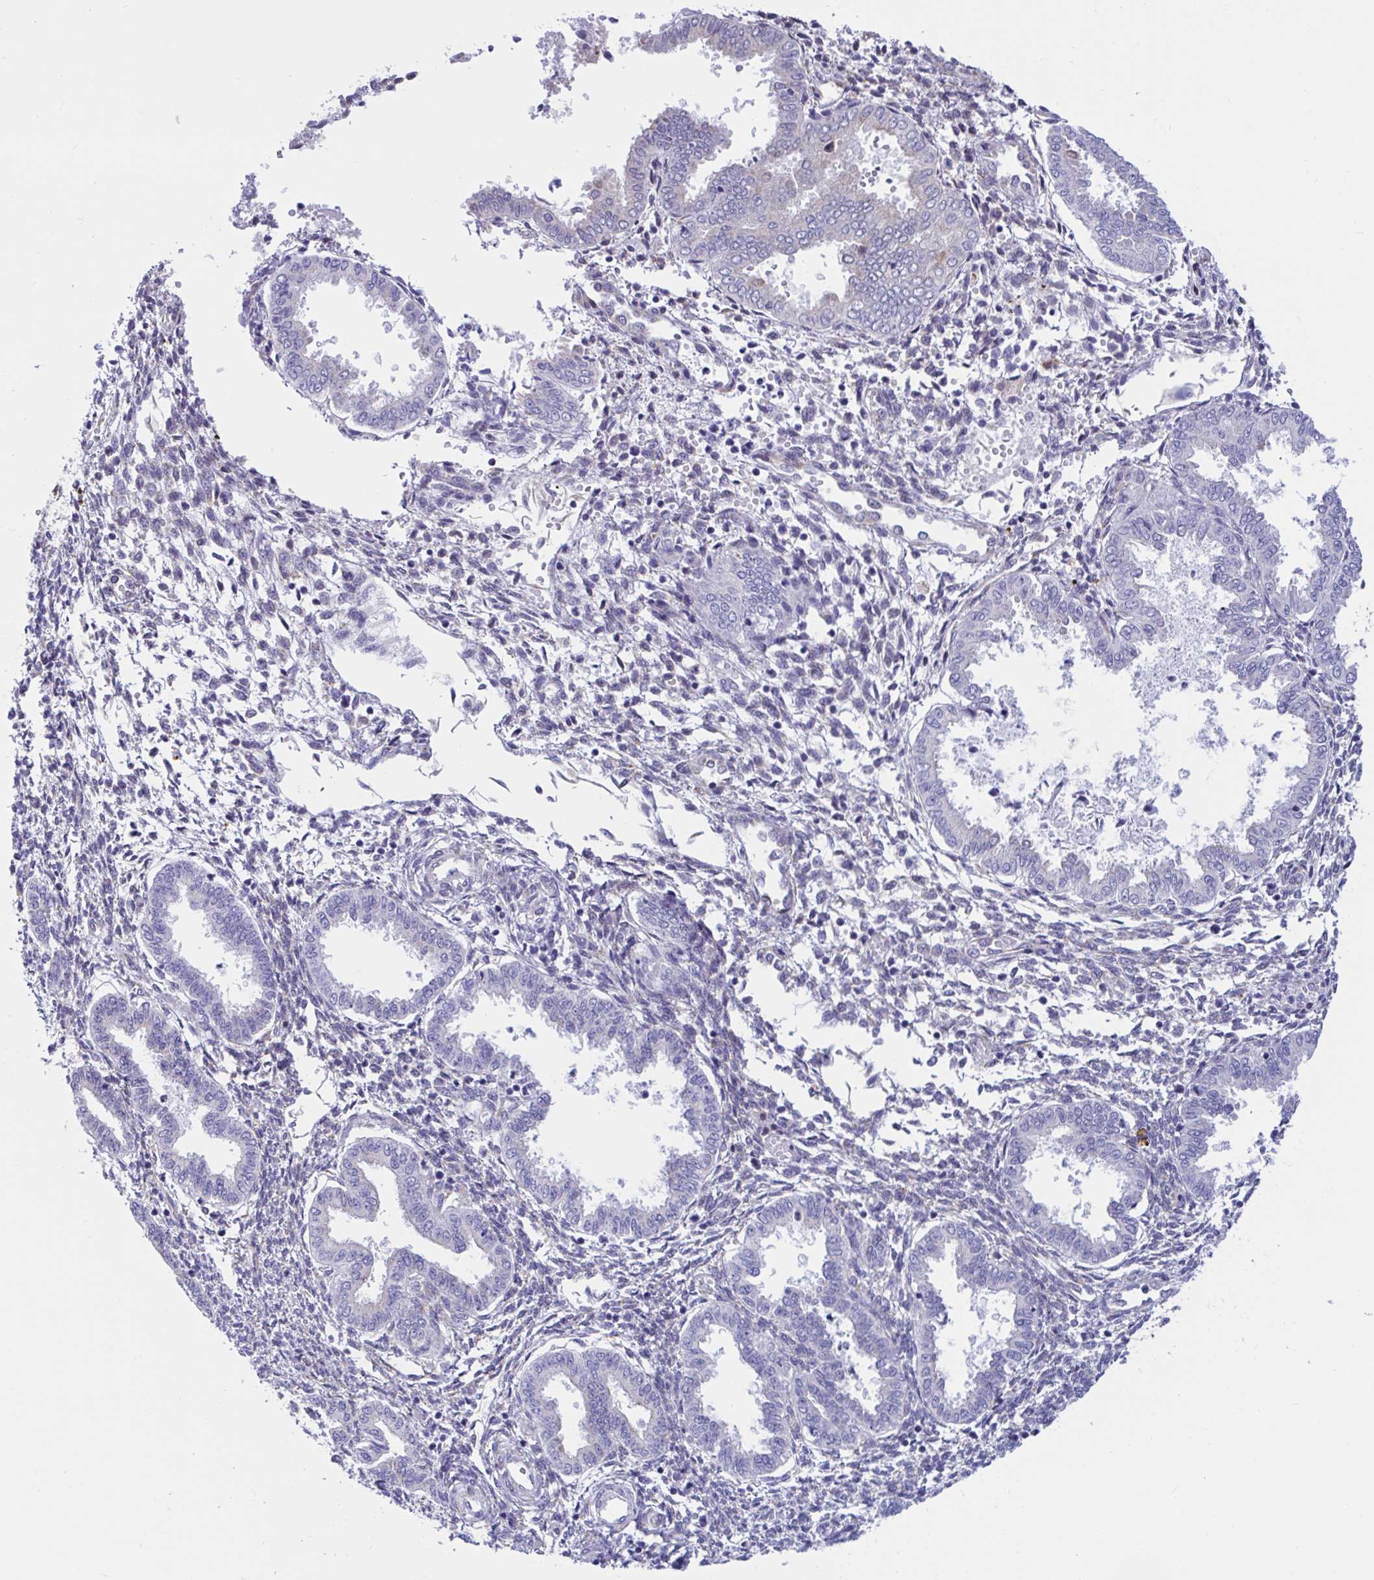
{"staining": {"intensity": "negative", "quantity": "none", "location": "none"}, "tissue": "endometrium", "cell_type": "Cells in endometrial stroma", "image_type": "normal", "snomed": [{"axis": "morphology", "description": "Normal tissue, NOS"}, {"axis": "topography", "description": "Endometrium"}], "caption": "Endometrium was stained to show a protein in brown. There is no significant expression in cells in endometrial stroma.", "gene": "ASPH", "patient": {"sex": "female", "age": 33}}